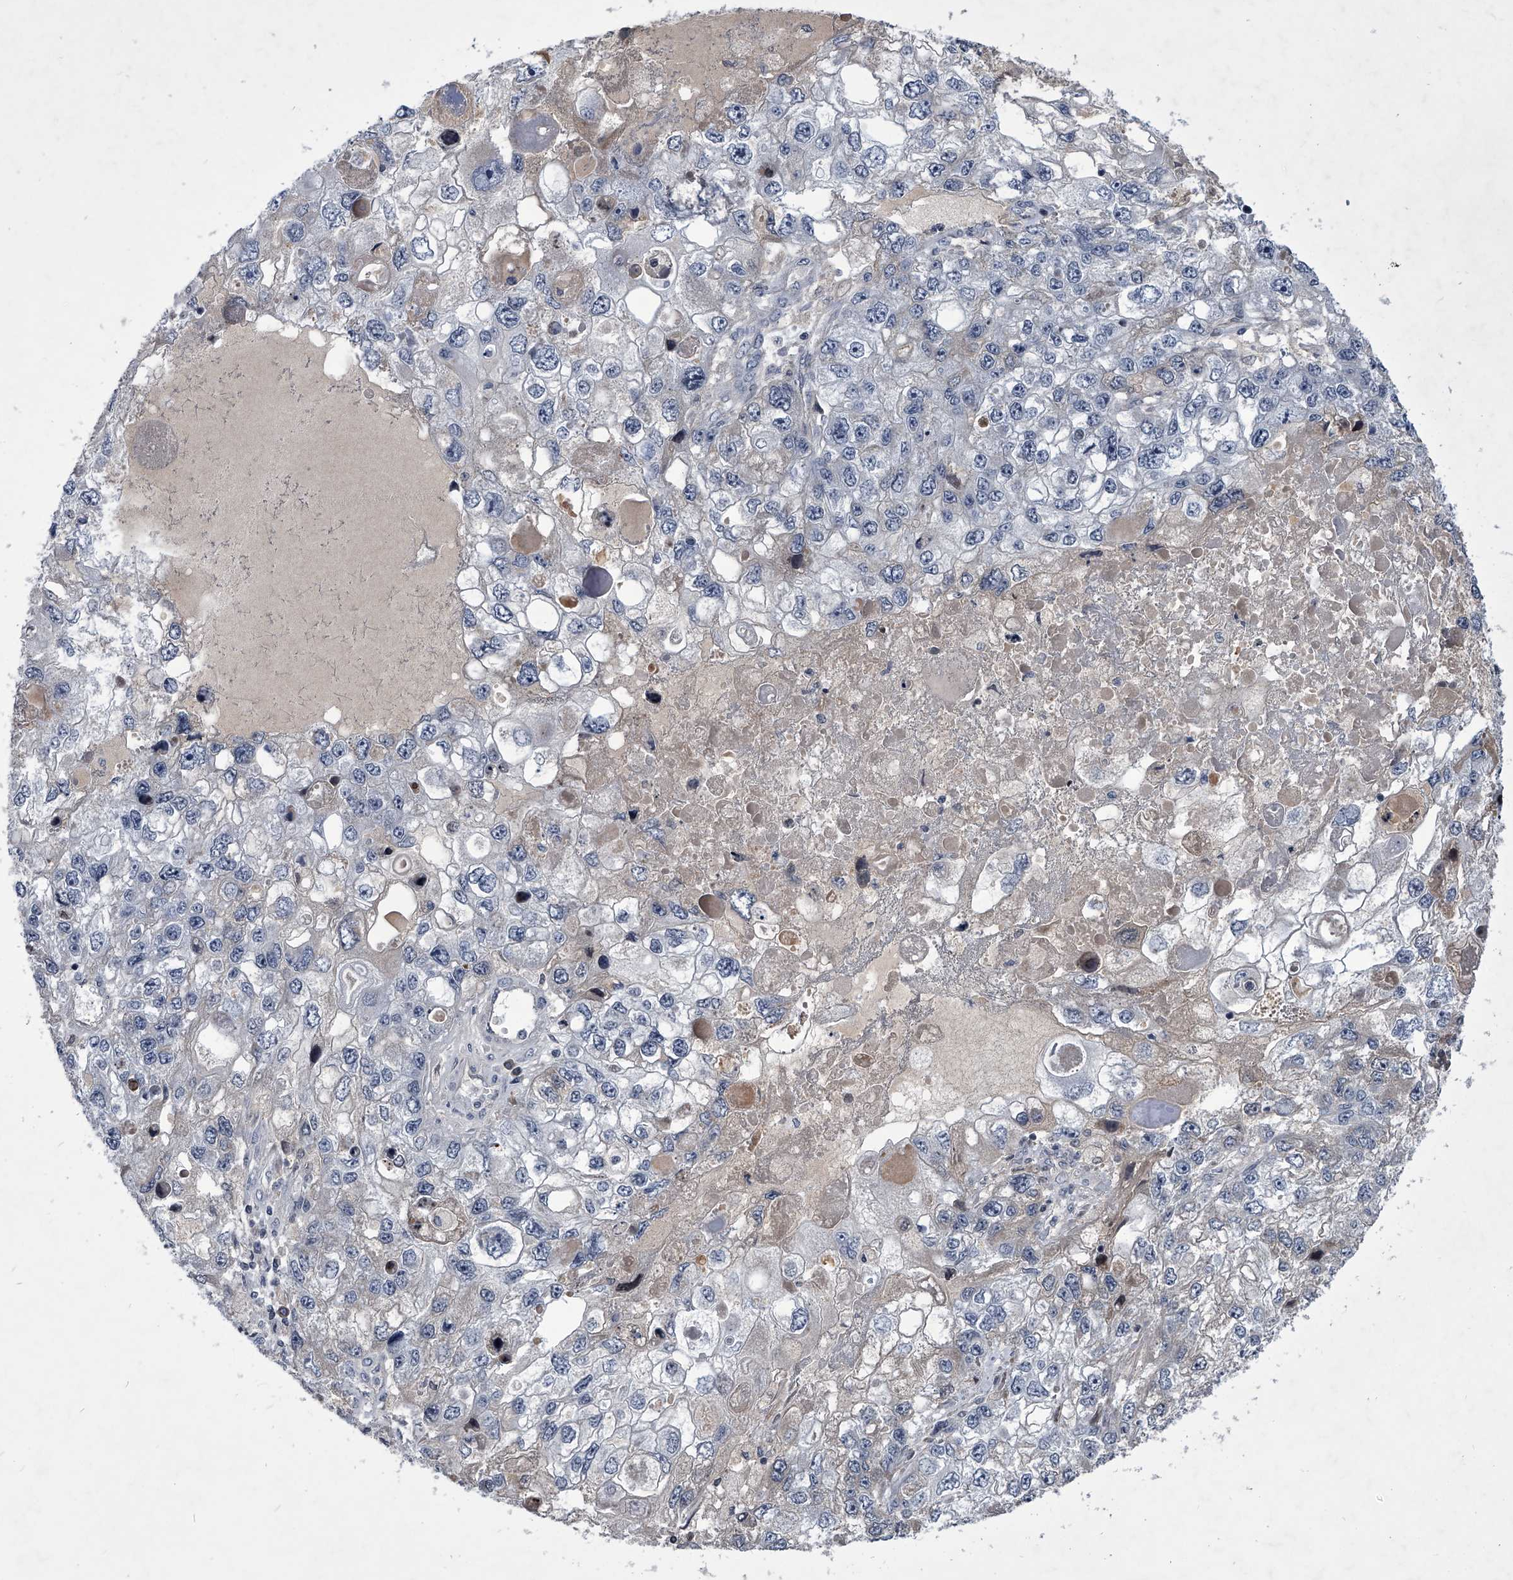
{"staining": {"intensity": "negative", "quantity": "none", "location": "none"}, "tissue": "endometrial cancer", "cell_type": "Tumor cells", "image_type": "cancer", "snomed": [{"axis": "morphology", "description": "Adenocarcinoma, NOS"}, {"axis": "topography", "description": "Endometrium"}], "caption": "DAB immunohistochemical staining of human endometrial cancer (adenocarcinoma) displays no significant expression in tumor cells.", "gene": "ZNF76", "patient": {"sex": "female", "age": 49}}